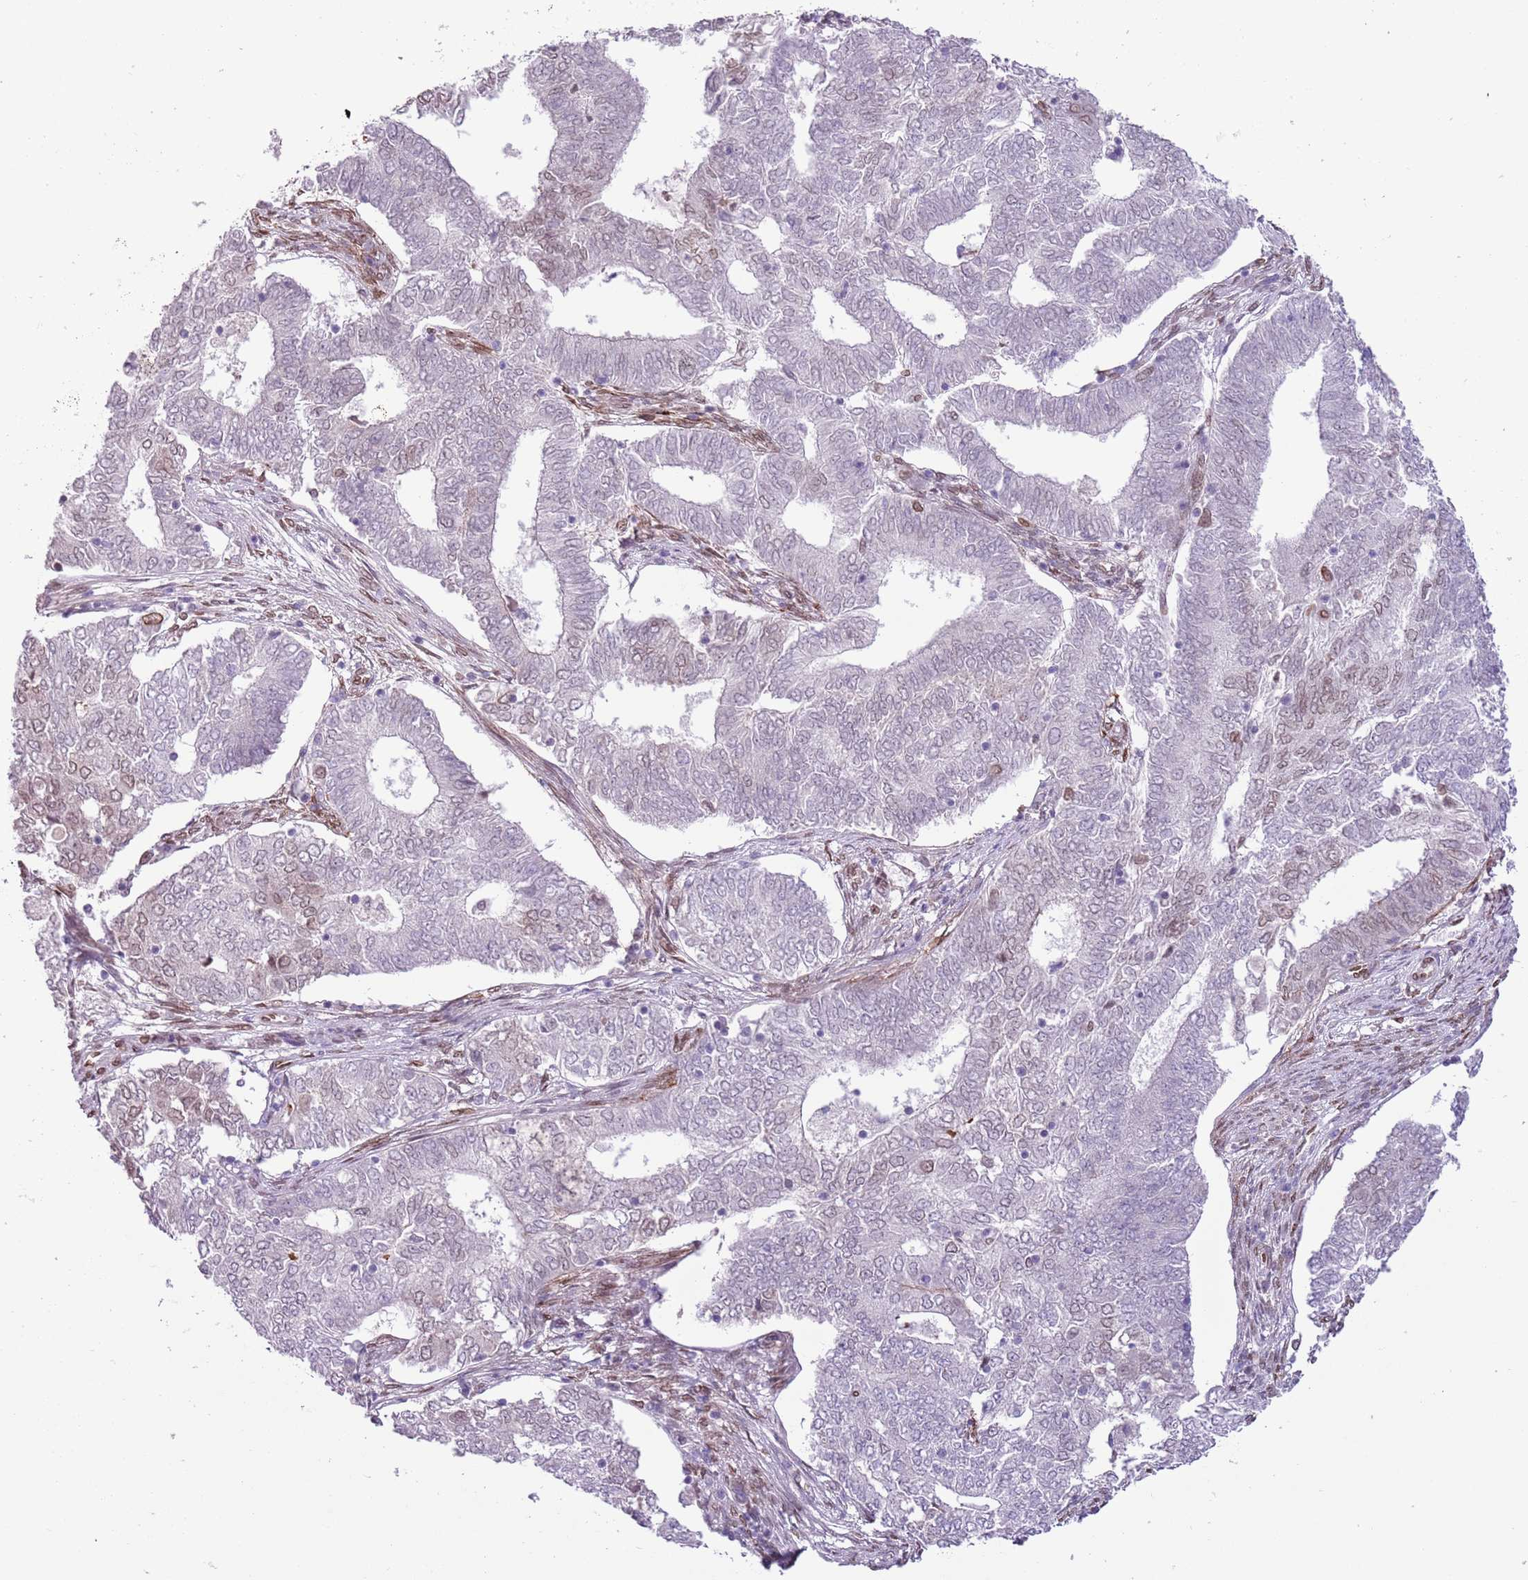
{"staining": {"intensity": "moderate", "quantity": "<25%", "location": "cytoplasmic/membranous,nuclear"}, "tissue": "endometrial cancer", "cell_type": "Tumor cells", "image_type": "cancer", "snomed": [{"axis": "morphology", "description": "Adenocarcinoma, NOS"}, {"axis": "topography", "description": "Endometrium"}], "caption": "Brown immunohistochemical staining in adenocarcinoma (endometrial) exhibits moderate cytoplasmic/membranous and nuclear expression in approximately <25% of tumor cells.", "gene": "ZGLP1", "patient": {"sex": "female", "age": 62}}